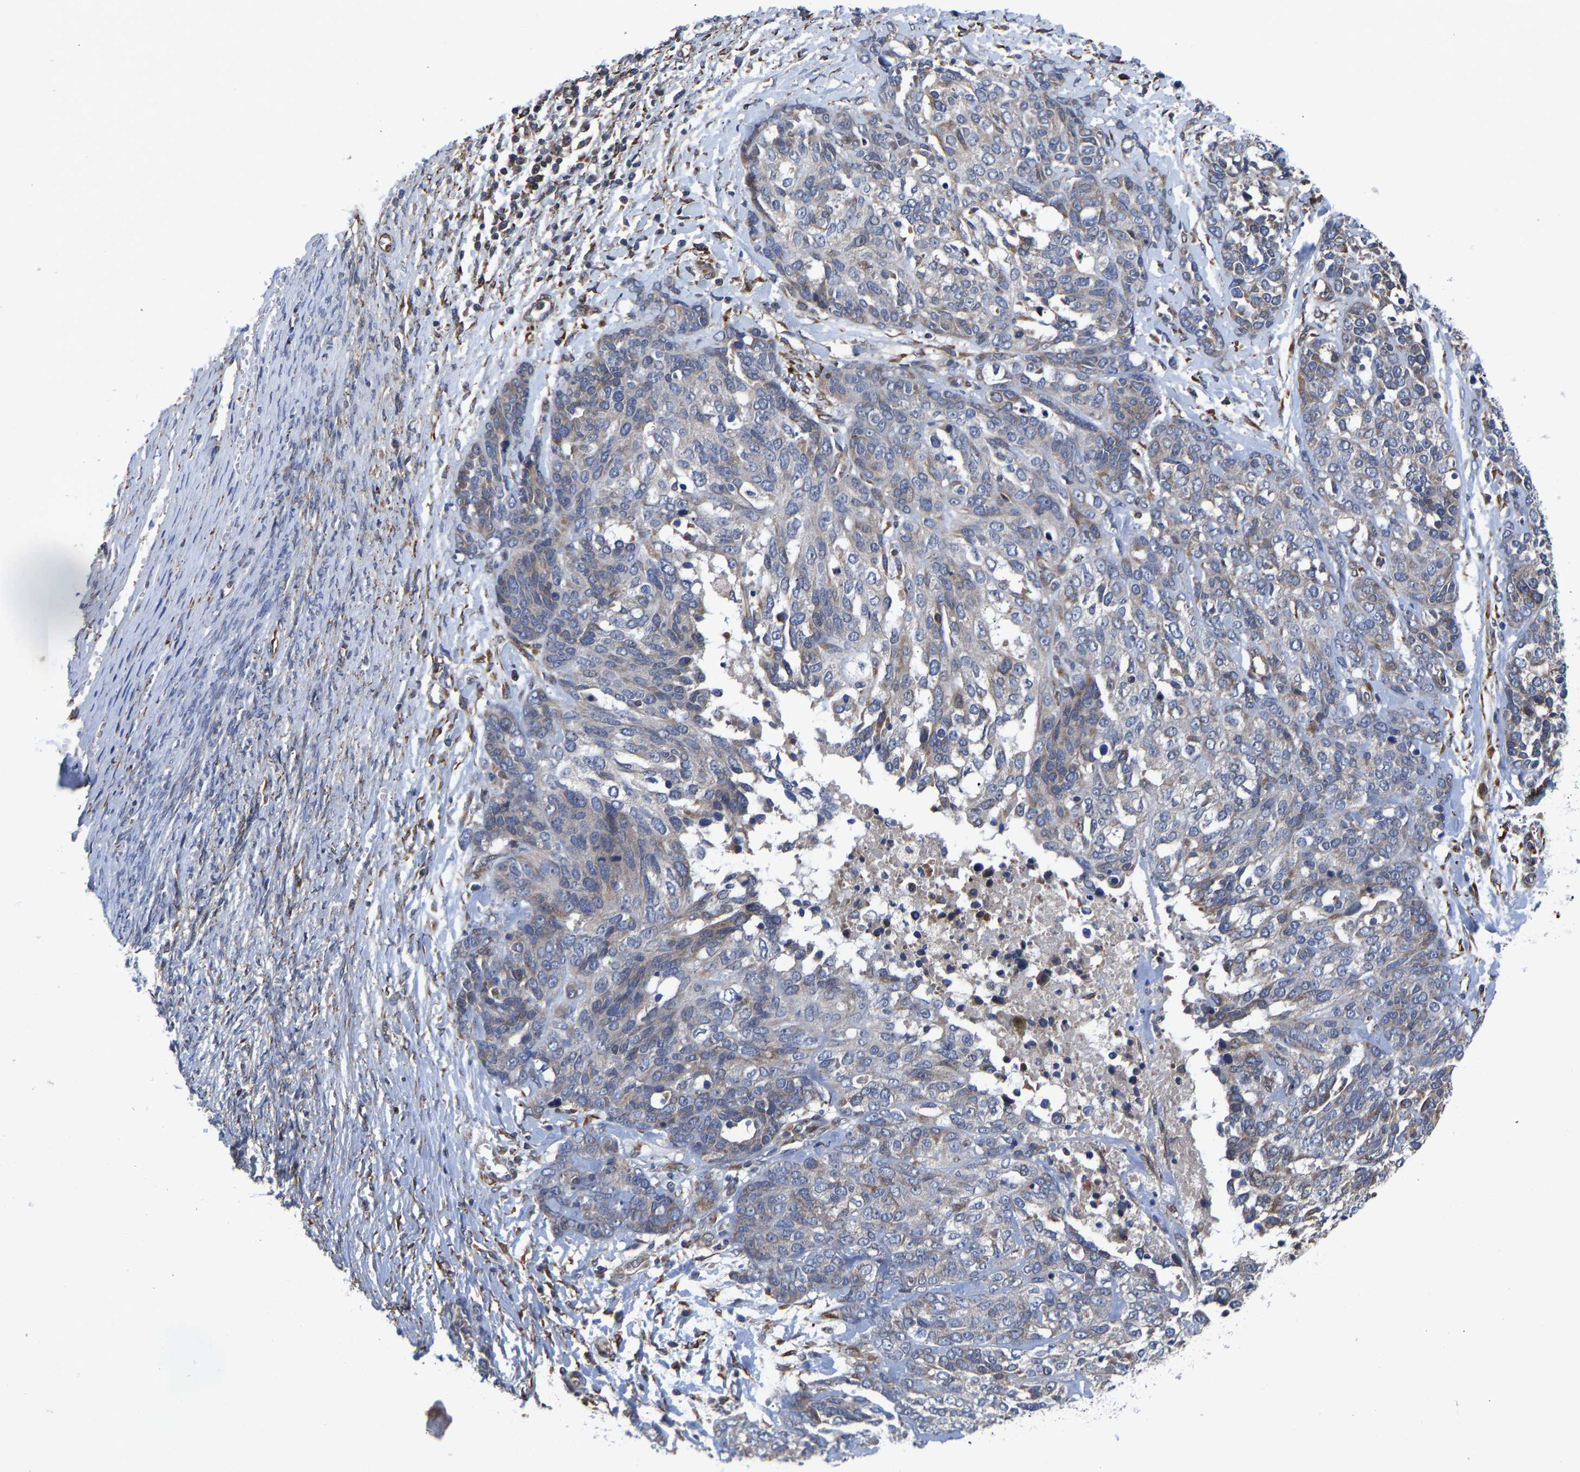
{"staining": {"intensity": "weak", "quantity": "<25%", "location": "cytoplasmic/membranous"}, "tissue": "ovarian cancer", "cell_type": "Tumor cells", "image_type": "cancer", "snomed": [{"axis": "morphology", "description": "Cystadenocarcinoma, serous, NOS"}, {"axis": "topography", "description": "Ovary"}], "caption": "This photomicrograph is of ovarian serous cystadenocarcinoma stained with immunohistochemistry (IHC) to label a protein in brown with the nuclei are counter-stained blue. There is no positivity in tumor cells.", "gene": "FRRS1", "patient": {"sex": "female", "age": 44}}